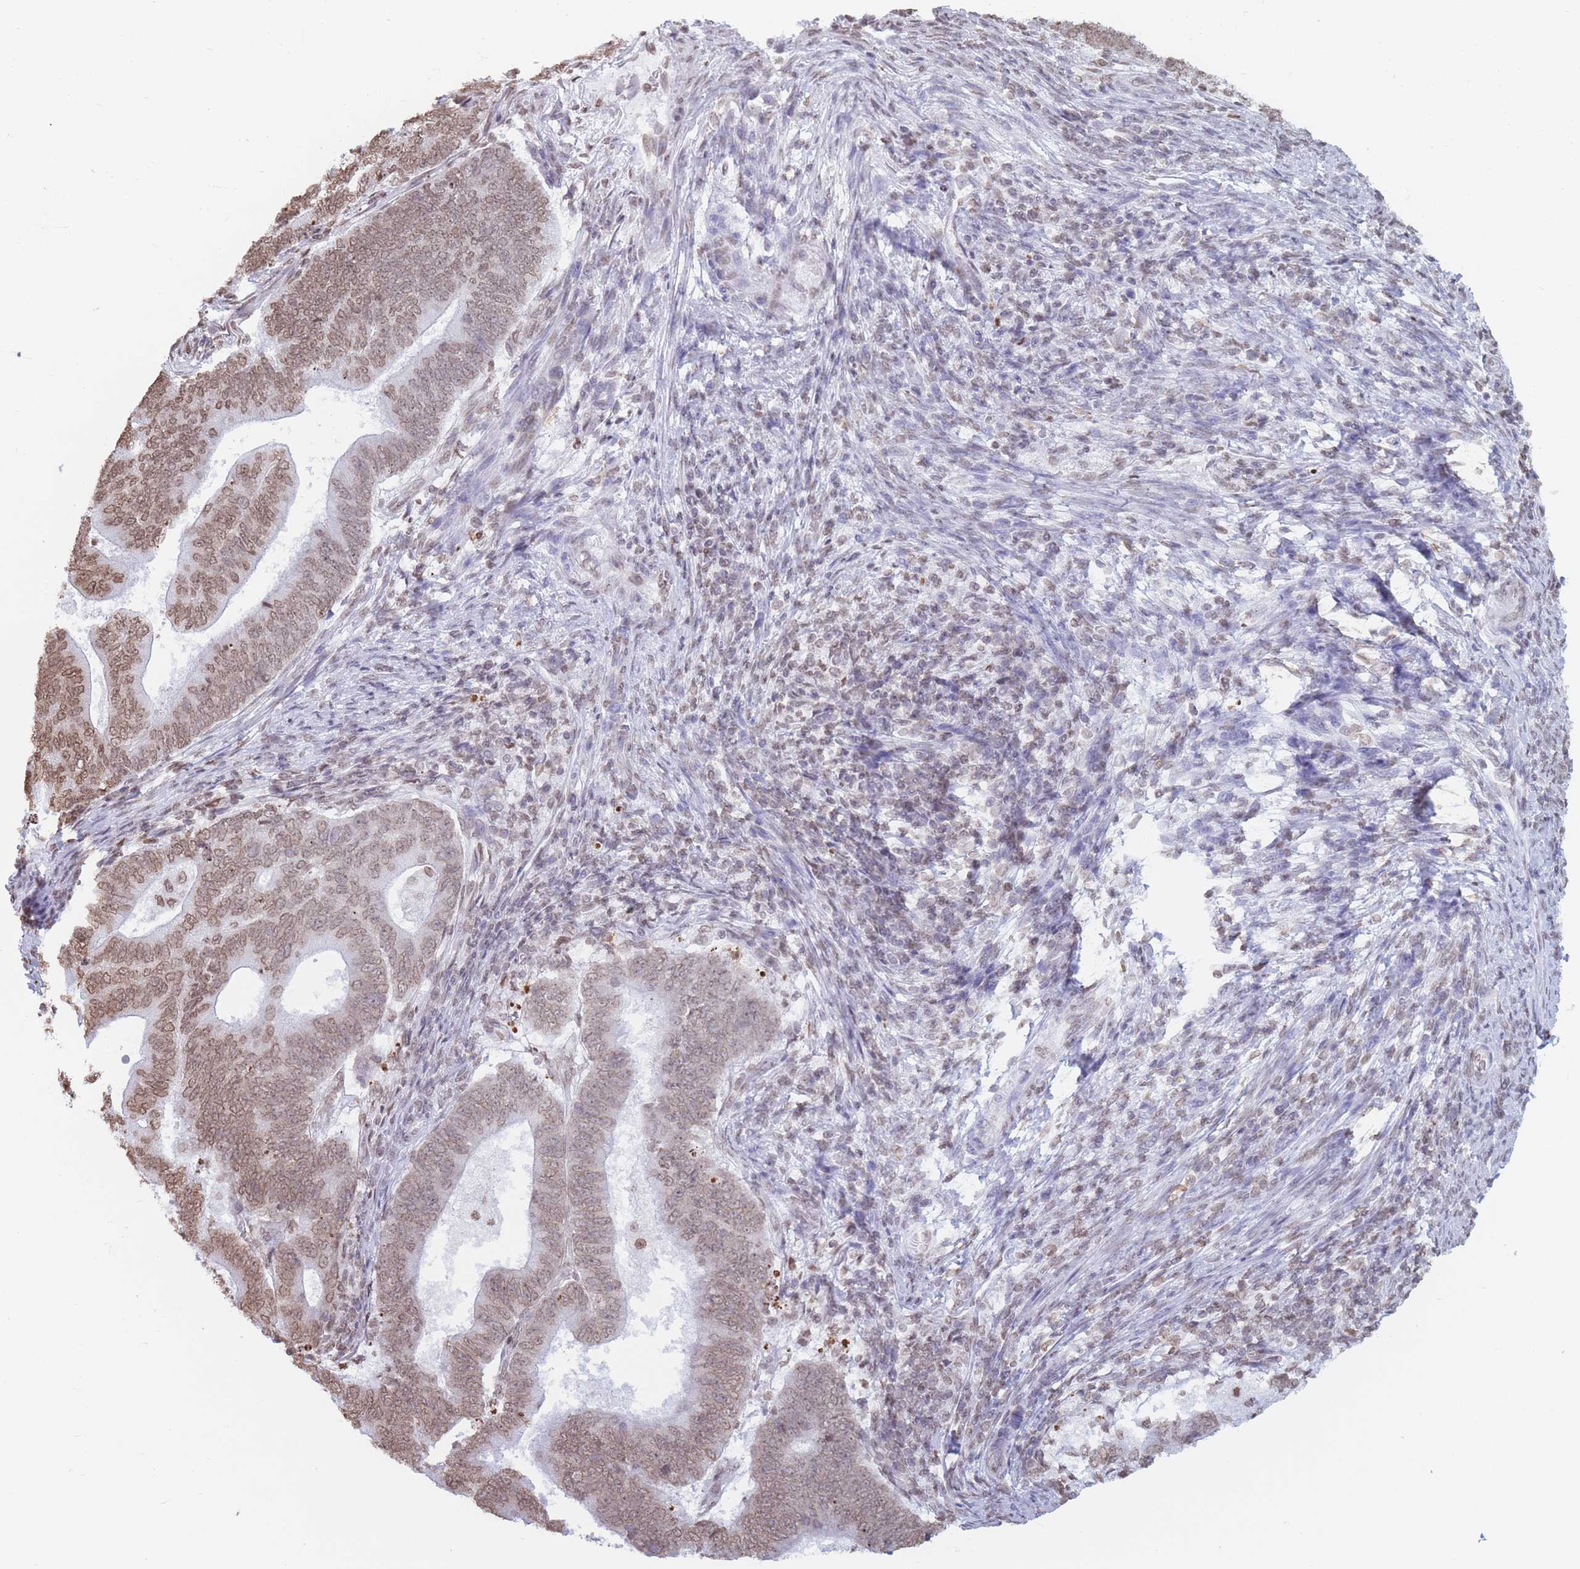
{"staining": {"intensity": "moderate", "quantity": "25%-75%", "location": "nuclear"}, "tissue": "endometrial cancer", "cell_type": "Tumor cells", "image_type": "cancer", "snomed": [{"axis": "morphology", "description": "Adenocarcinoma, NOS"}, {"axis": "topography", "description": "Endometrium"}], "caption": "Immunohistochemical staining of human endometrial cancer (adenocarcinoma) demonstrates medium levels of moderate nuclear protein staining in approximately 25%-75% of tumor cells.", "gene": "RYK", "patient": {"sex": "female", "age": 70}}